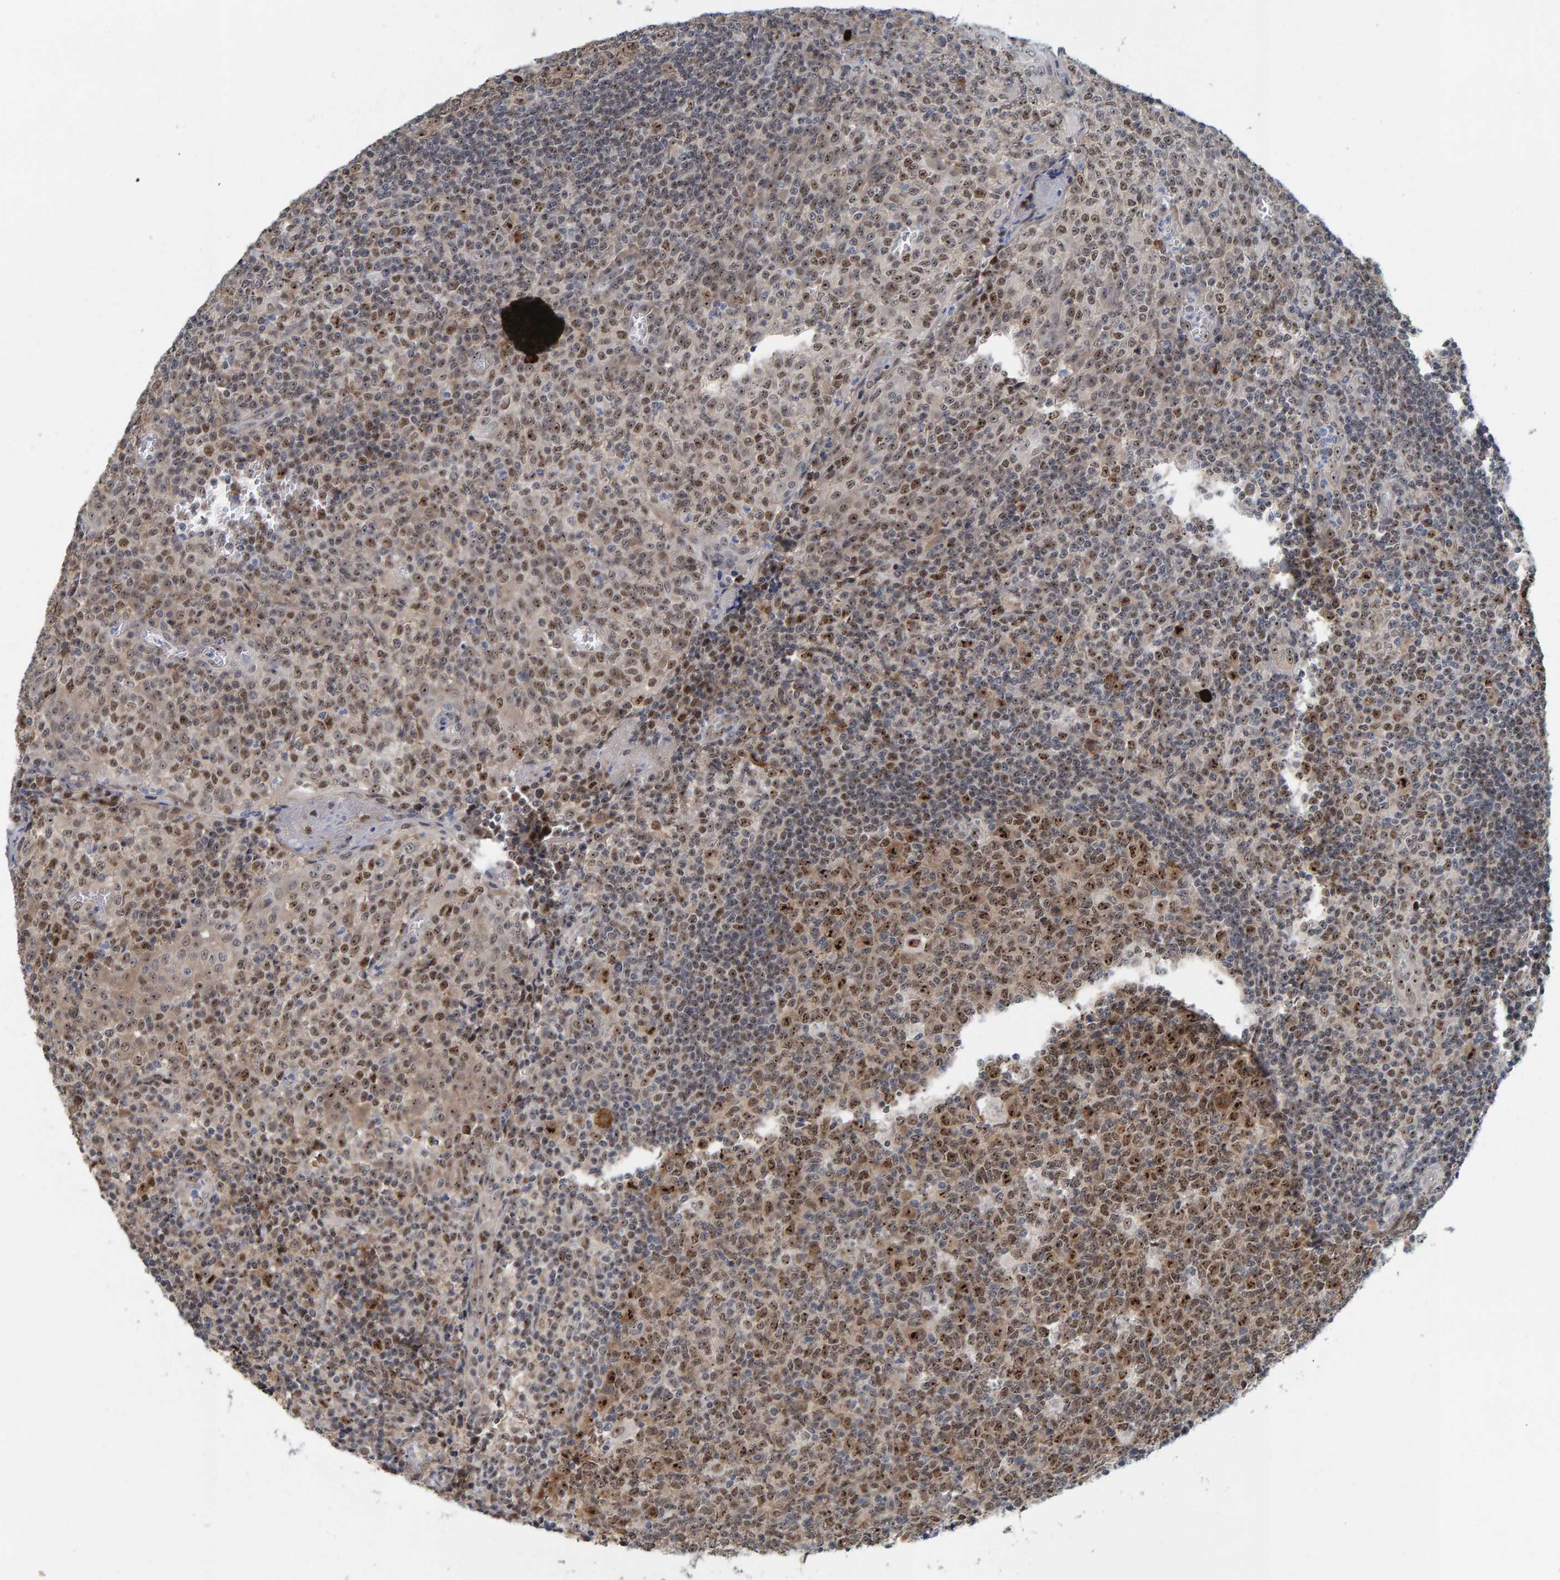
{"staining": {"intensity": "moderate", "quantity": ">75%", "location": "nuclear"}, "tissue": "tonsil", "cell_type": "Germinal center cells", "image_type": "normal", "snomed": [{"axis": "morphology", "description": "Normal tissue, NOS"}, {"axis": "topography", "description": "Tonsil"}], "caption": "Human tonsil stained with a protein marker shows moderate staining in germinal center cells.", "gene": "POLR1E", "patient": {"sex": "female", "age": 19}}